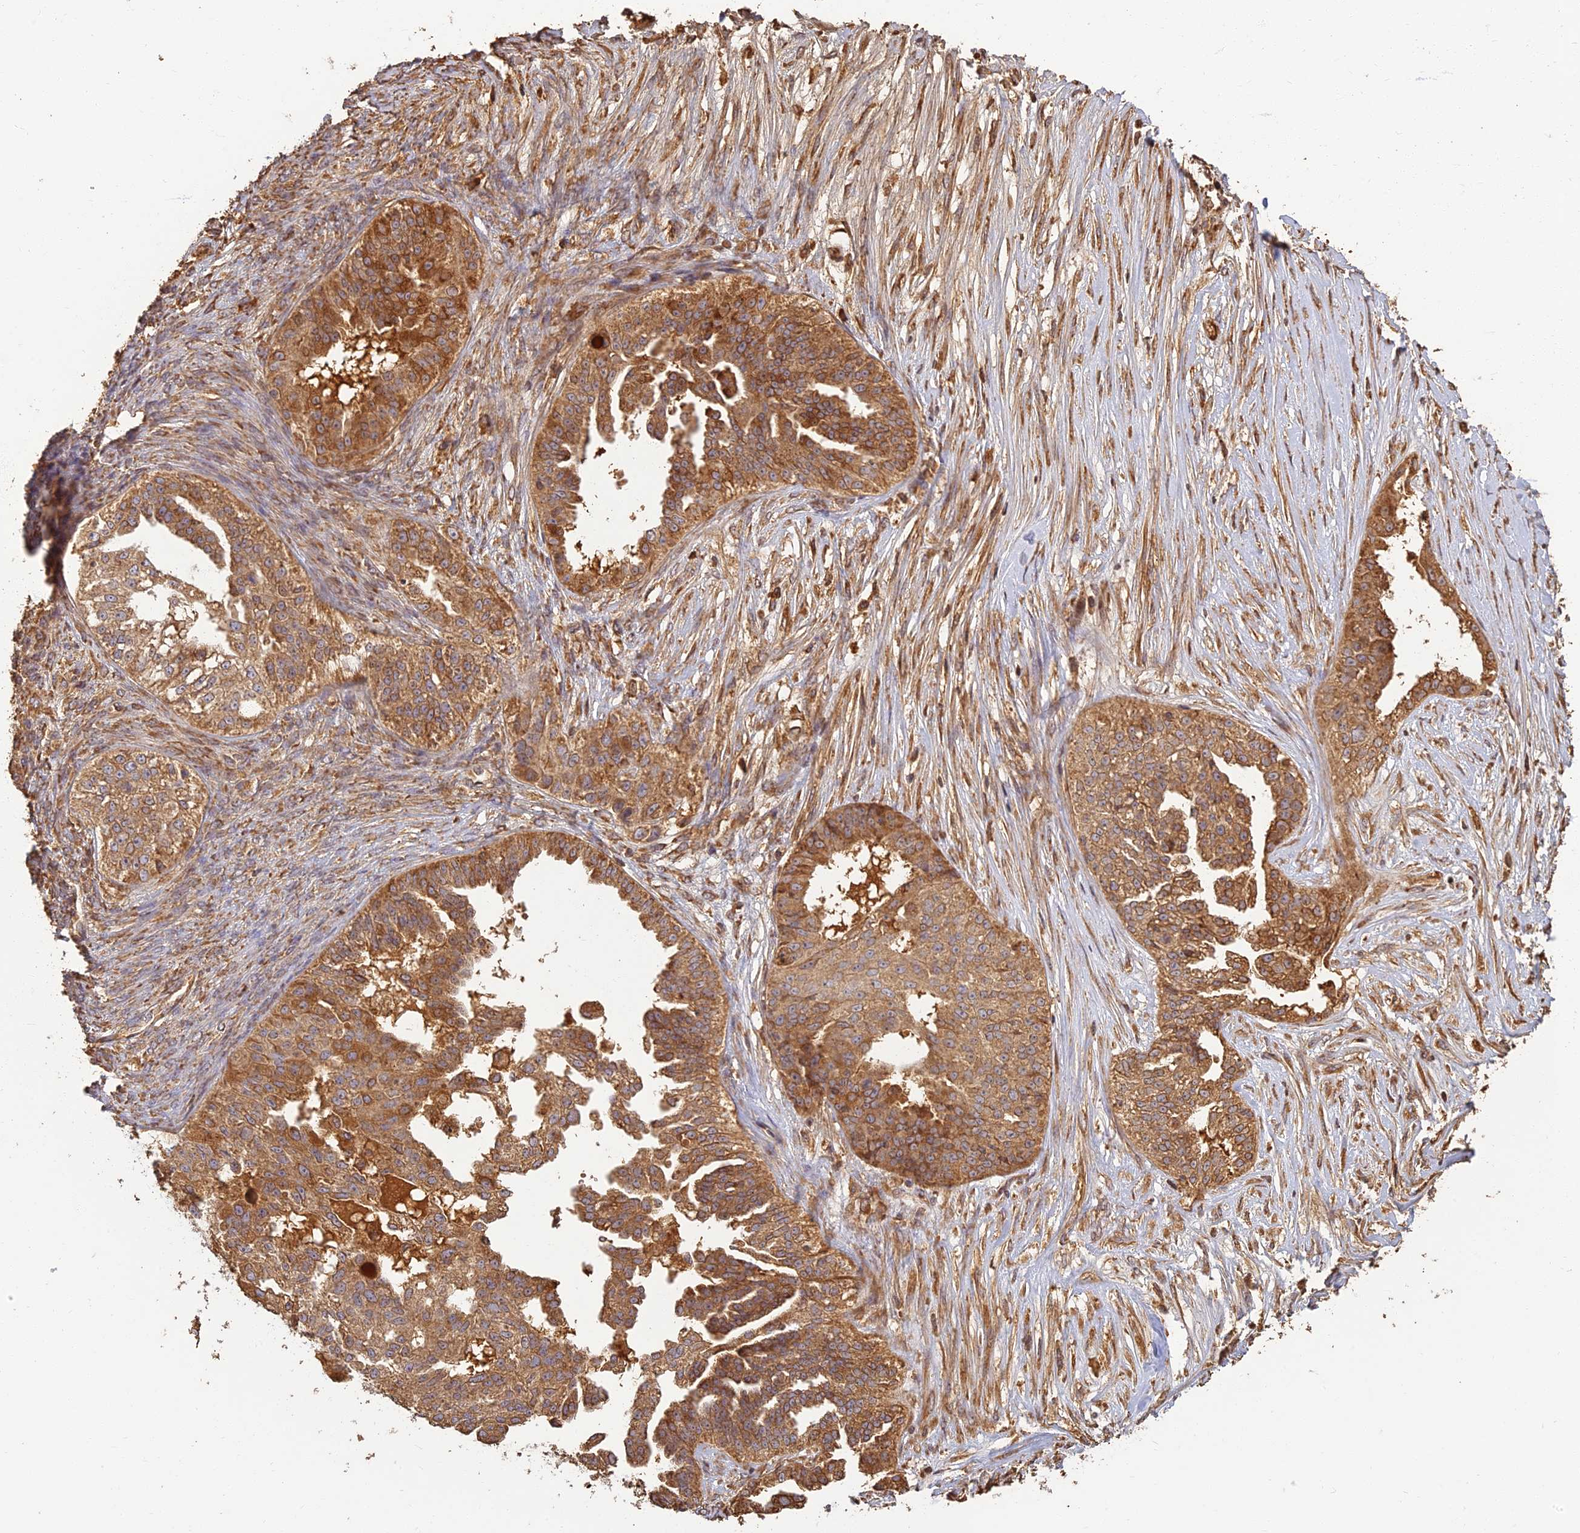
{"staining": {"intensity": "moderate", "quantity": ">75%", "location": "cytoplasmic/membranous"}, "tissue": "ovarian cancer", "cell_type": "Tumor cells", "image_type": "cancer", "snomed": [{"axis": "morphology", "description": "Cystadenocarcinoma, serous, NOS"}, {"axis": "topography", "description": "Ovary"}], "caption": "Brown immunohistochemical staining in ovarian cancer shows moderate cytoplasmic/membranous expression in about >75% of tumor cells. The staining was performed using DAB (3,3'-diaminobenzidine) to visualize the protein expression in brown, while the nuclei were stained in blue with hematoxylin (Magnification: 20x).", "gene": "CORO1C", "patient": {"sex": "female", "age": 58}}